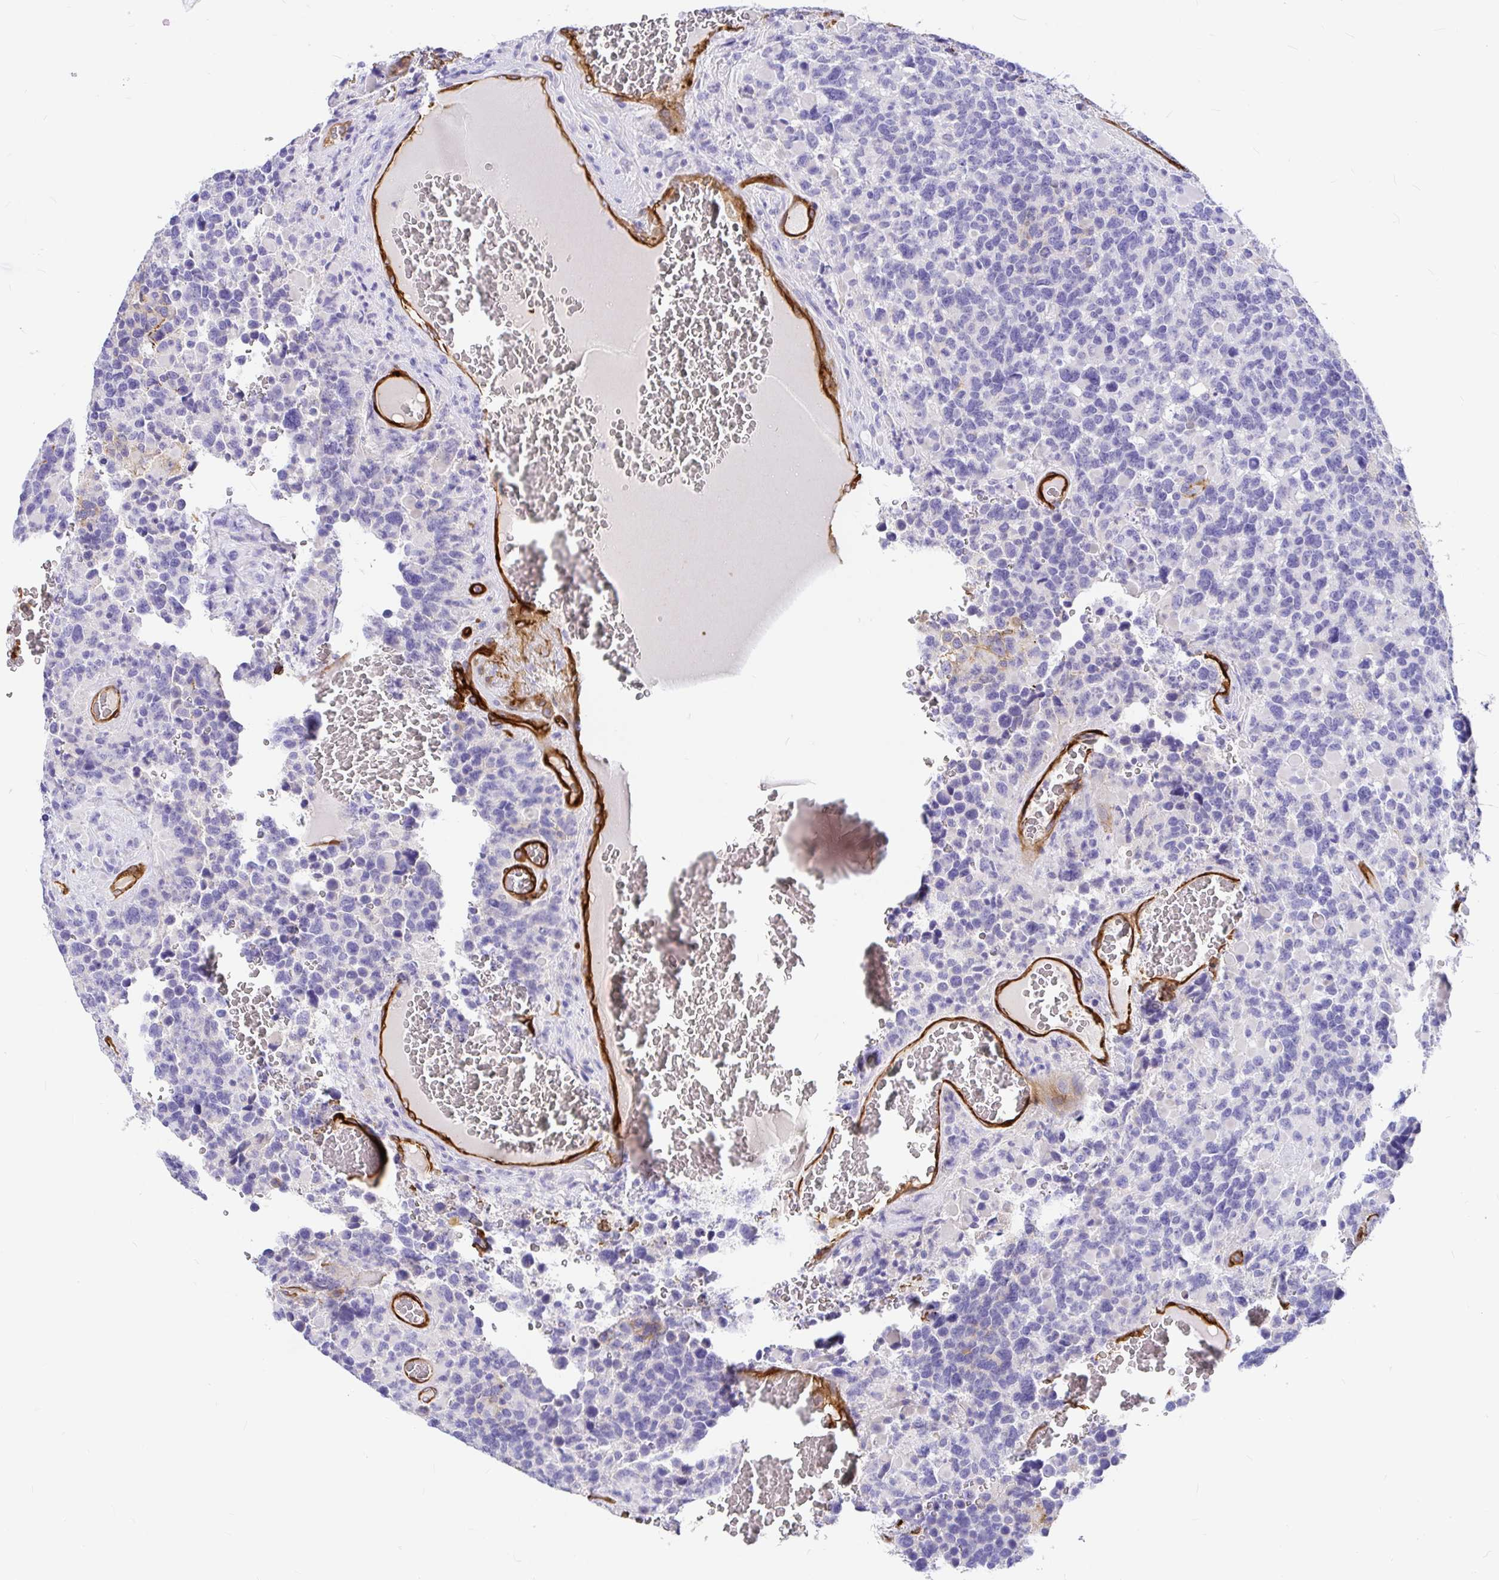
{"staining": {"intensity": "negative", "quantity": "none", "location": "none"}, "tissue": "glioma", "cell_type": "Tumor cells", "image_type": "cancer", "snomed": [{"axis": "morphology", "description": "Glioma, malignant, High grade"}, {"axis": "topography", "description": "Brain"}], "caption": "A micrograph of malignant glioma (high-grade) stained for a protein displays no brown staining in tumor cells.", "gene": "MYO1B", "patient": {"sex": "female", "age": 40}}